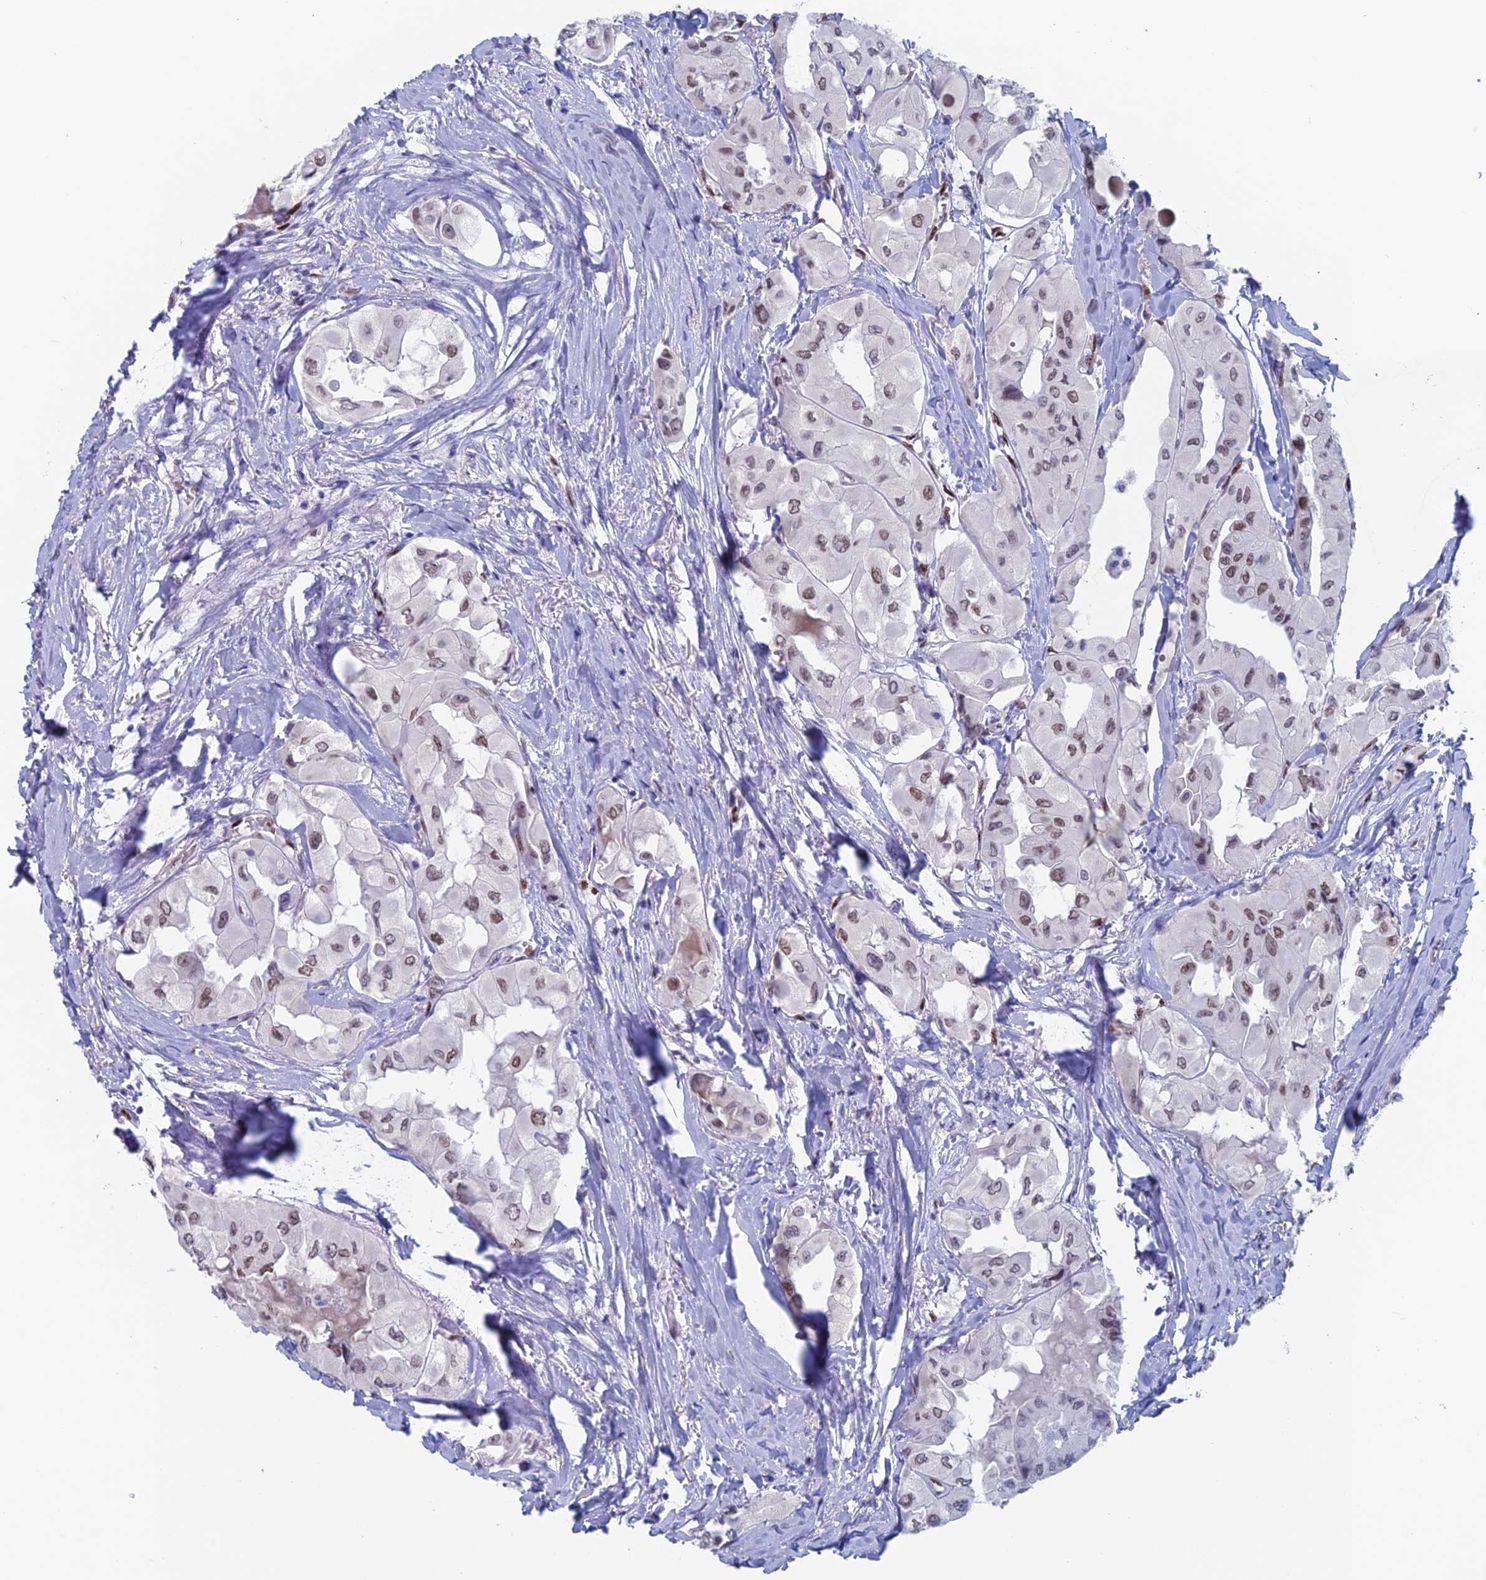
{"staining": {"intensity": "weak", "quantity": ">75%", "location": "nuclear"}, "tissue": "thyroid cancer", "cell_type": "Tumor cells", "image_type": "cancer", "snomed": [{"axis": "morphology", "description": "Normal tissue, NOS"}, {"axis": "morphology", "description": "Papillary adenocarcinoma, NOS"}, {"axis": "topography", "description": "Thyroid gland"}], "caption": "Brown immunohistochemical staining in papillary adenocarcinoma (thyroid) displays weak nuclear positivity in approximately >75% of tumor cells. (brown staining indicates protein expression, while blue staining denotes nuclei).", "gene": "NOL4L", "patient": {"sex": "female", "age": 59}}